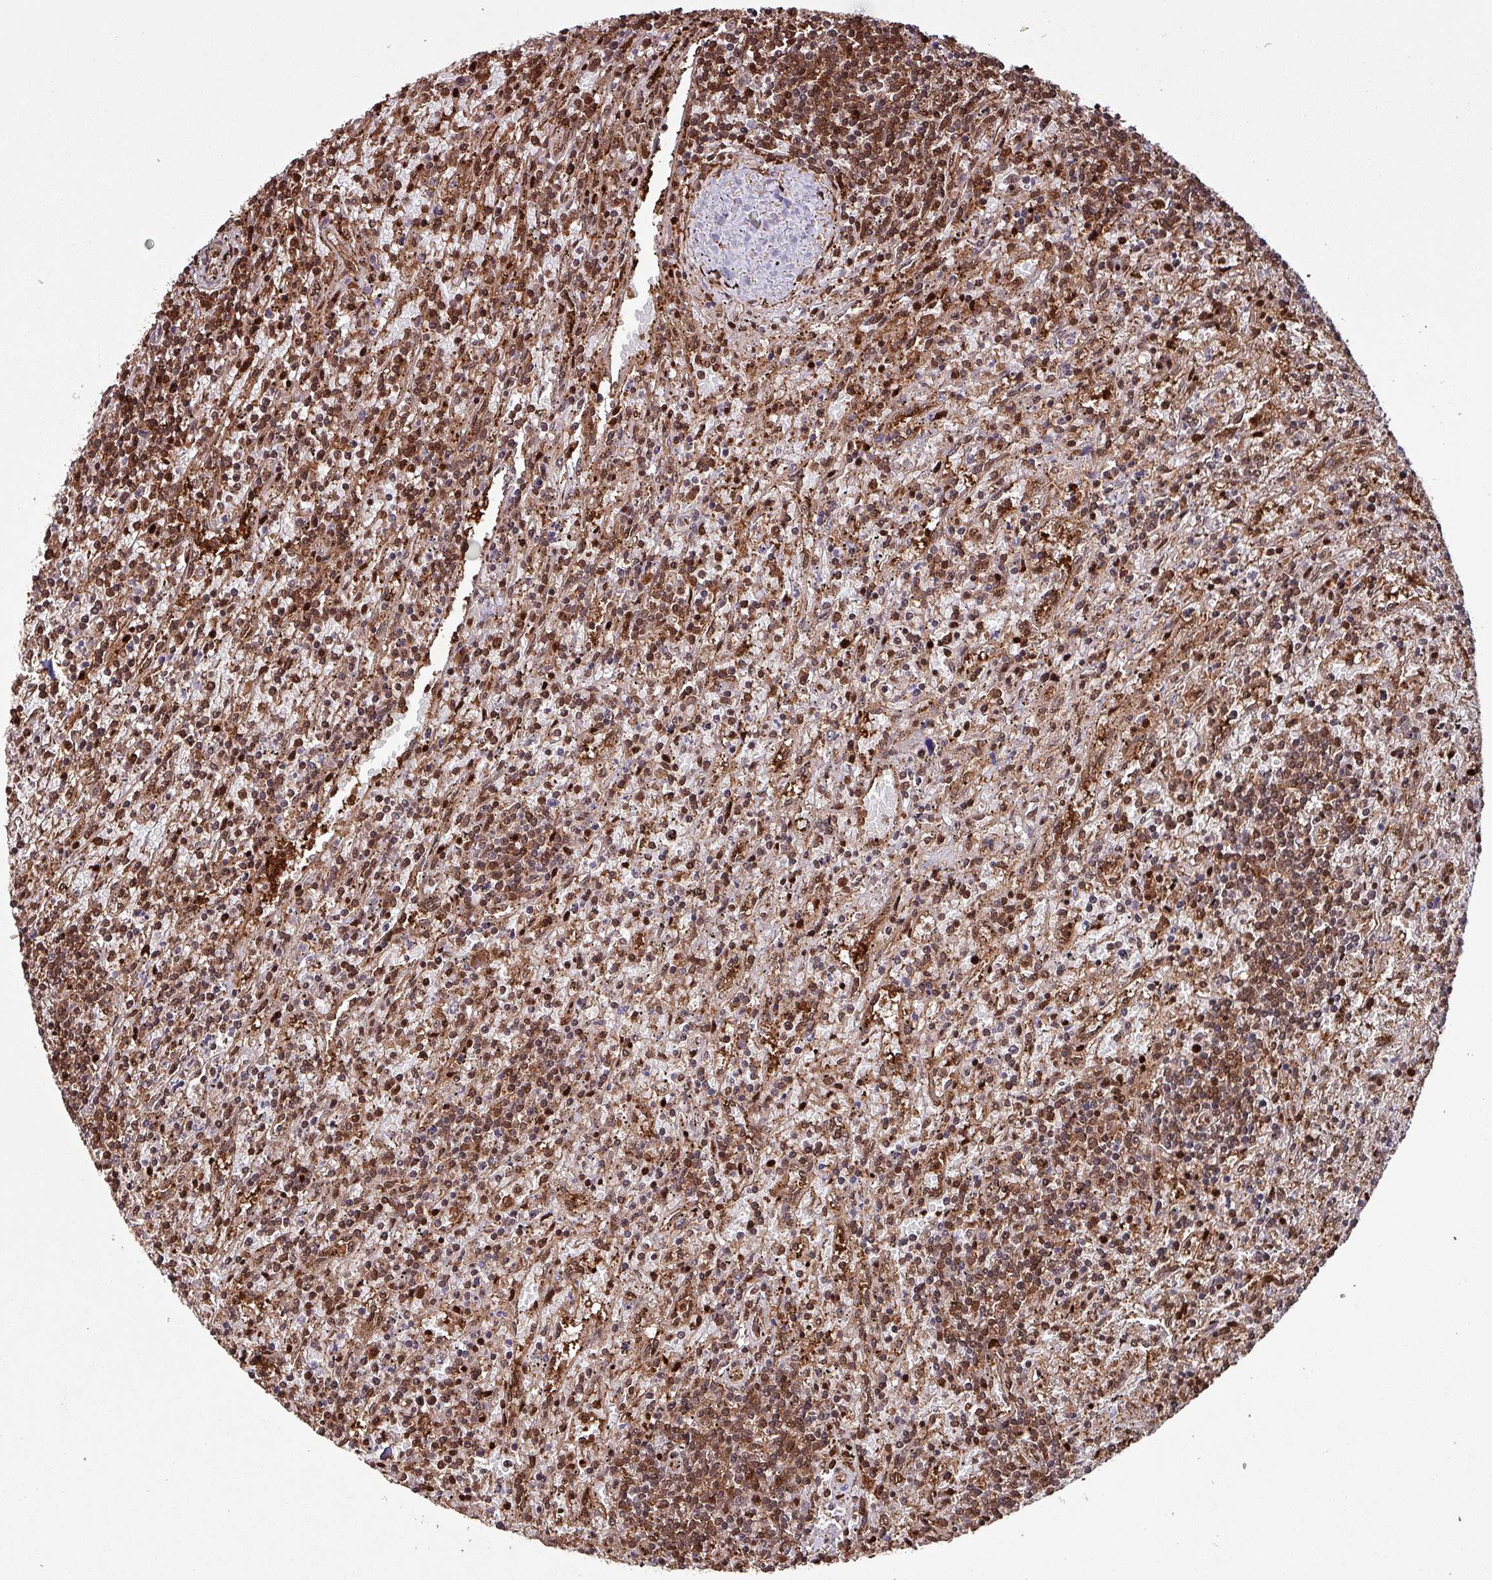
{"staining": {"intensity": "moderate", "quantity": ">75%", "location": "cytoplasmic/membranous,nuclear"}, "tissue": "lymphoma", "cell_type": "Tumor cells", "image_type": "cancer", "snomed": [{"axis": "morphology", "description": "Malignant lymphoma, non-Hodgkin's type, Low grade"}, {"axis": "topography", "description": "Spleen"}], "caption": "Low-grade malignant lymphoma, non-Hodgkin's type tissue reveals moderate cytoplasmic/membranous and nuclear expression in approximately >75% of tumor cells", "gene": "PSMB8", "patient": {"sex": "male", "age": 76}}